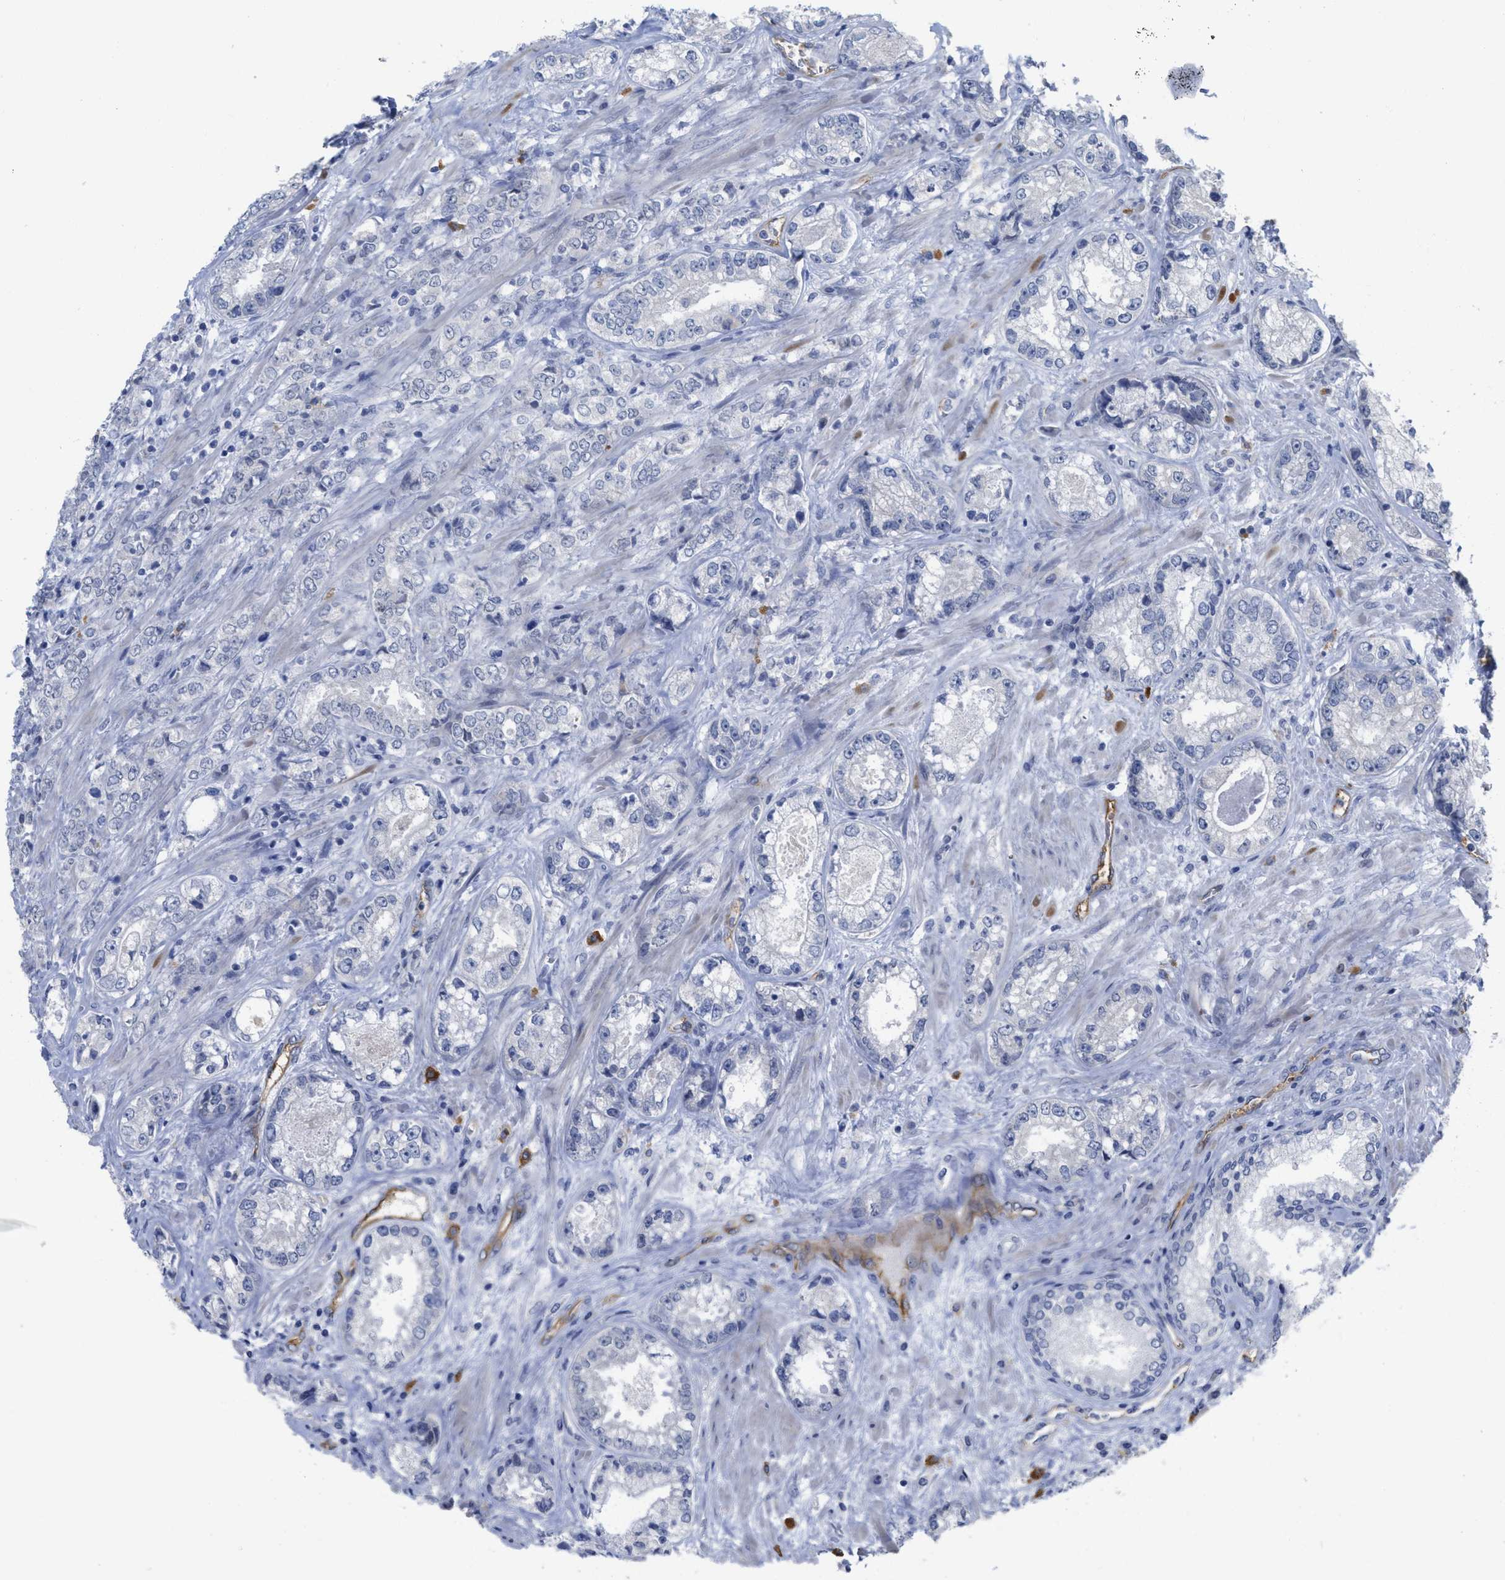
{"staining": {"intensity": "negative", "quantity": "none", "location": "none"}, "tissue": "prostate cancer", "cell_type": "Tumor cells", "image_type": "cancer", "snomed": [{"axis": "morphology", "description": "Adenocarcinoma, High grade"}, {"axis": "topography", "description": "Prostate"}], "caption": "Tumor cells show no significant positivity in prostate adenocarcinoma (high-grade). Nuclei are stained in blue.", "gene": "ACKR1", "patient": {"sex": "male", "age": 61}}